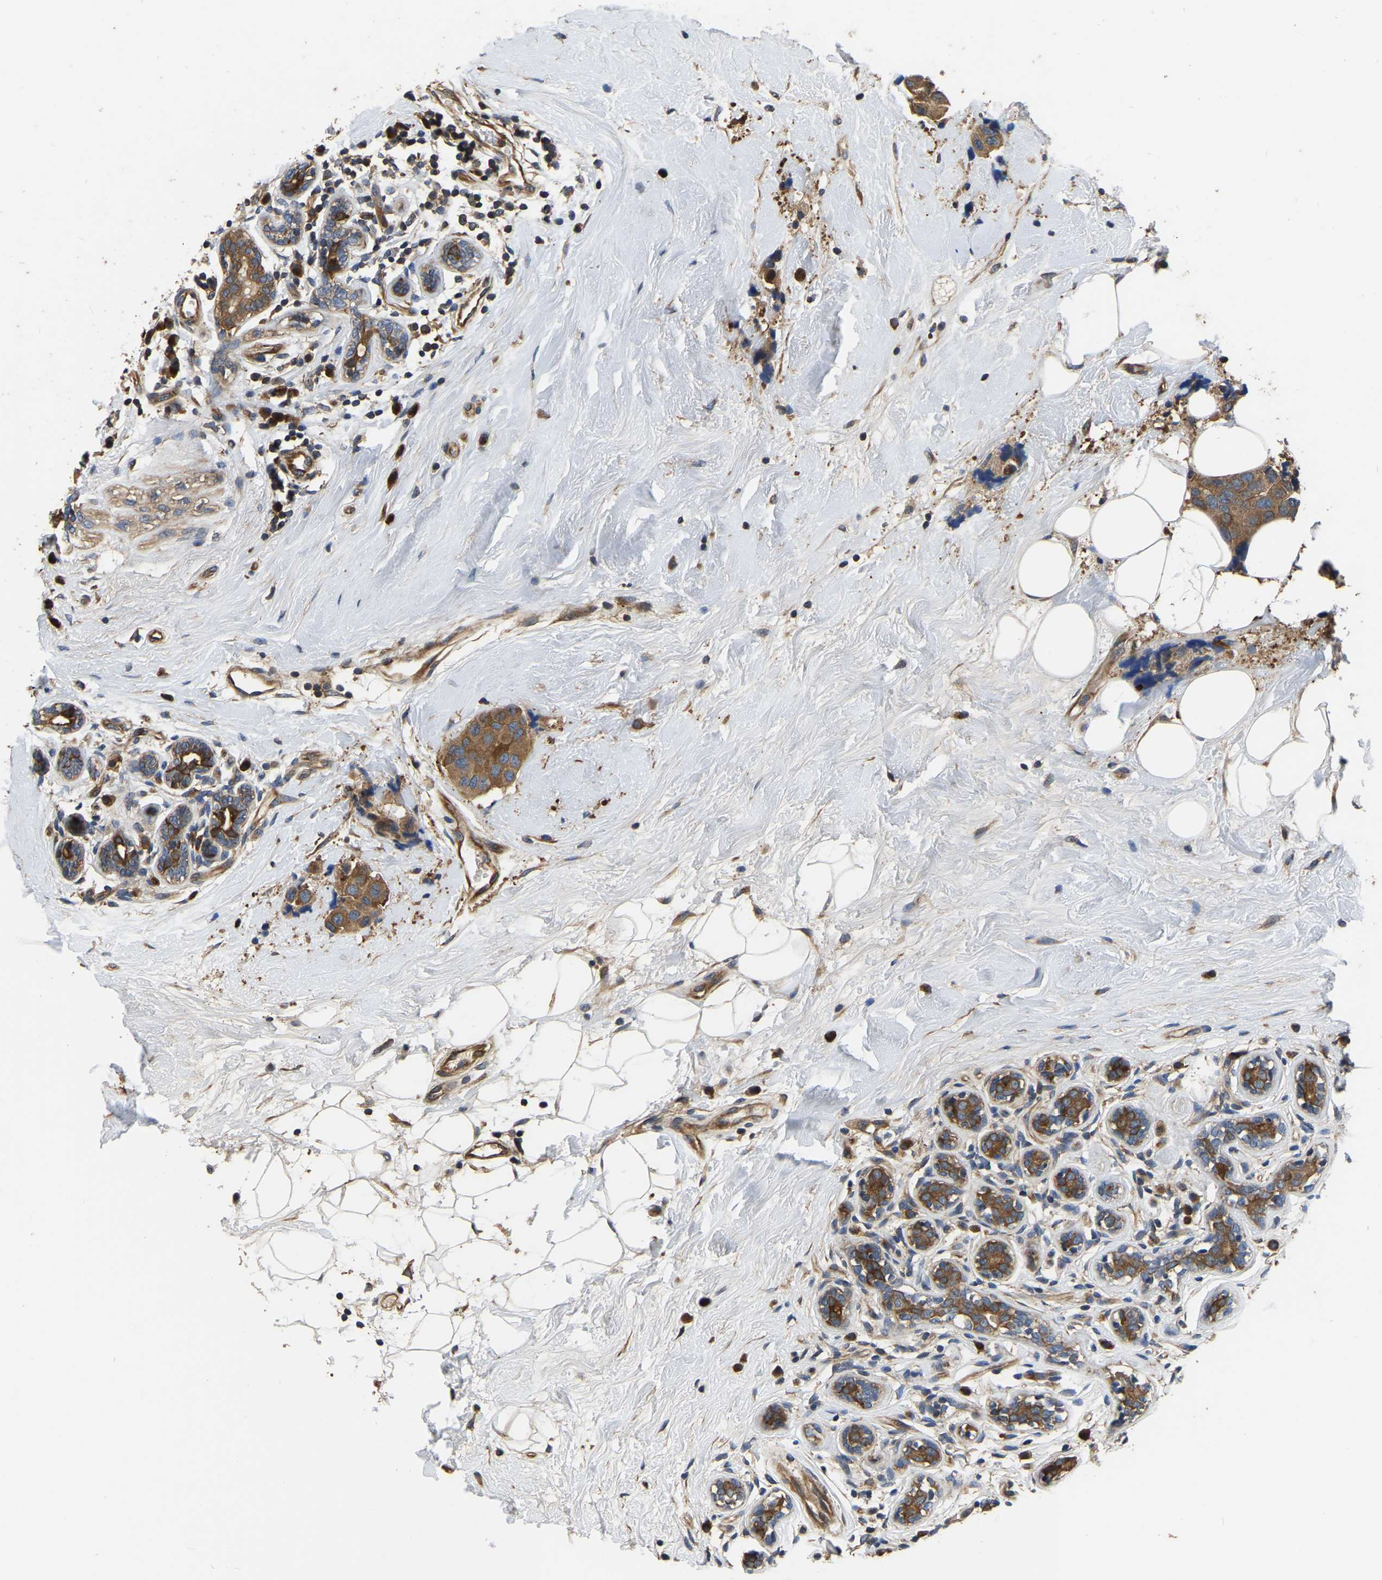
{"staining": {"intensity": "moderate", "quantity": ">75%", "location": "cytoplasmic/membranous"}, "tissue": "breast cancer", "cell_type": "Tumor cells", "image_type": "cancer", "snomed": [{"axis": "morphology", "description": "Normal tissue, NOS"}, {"axis": "morphology", "description": "Duct carcinoma"}, {"axis": "topography", "description": "Breast"}], "caption": "Tumor cells reveal medium levels of moderate cytoplasmic/membranous staining in approximately >75% of cells in human breast cancer (infiltrating ductal carcinoma).", "gene": "GARS1", "patient": {"sex": "female", "age": 39}}